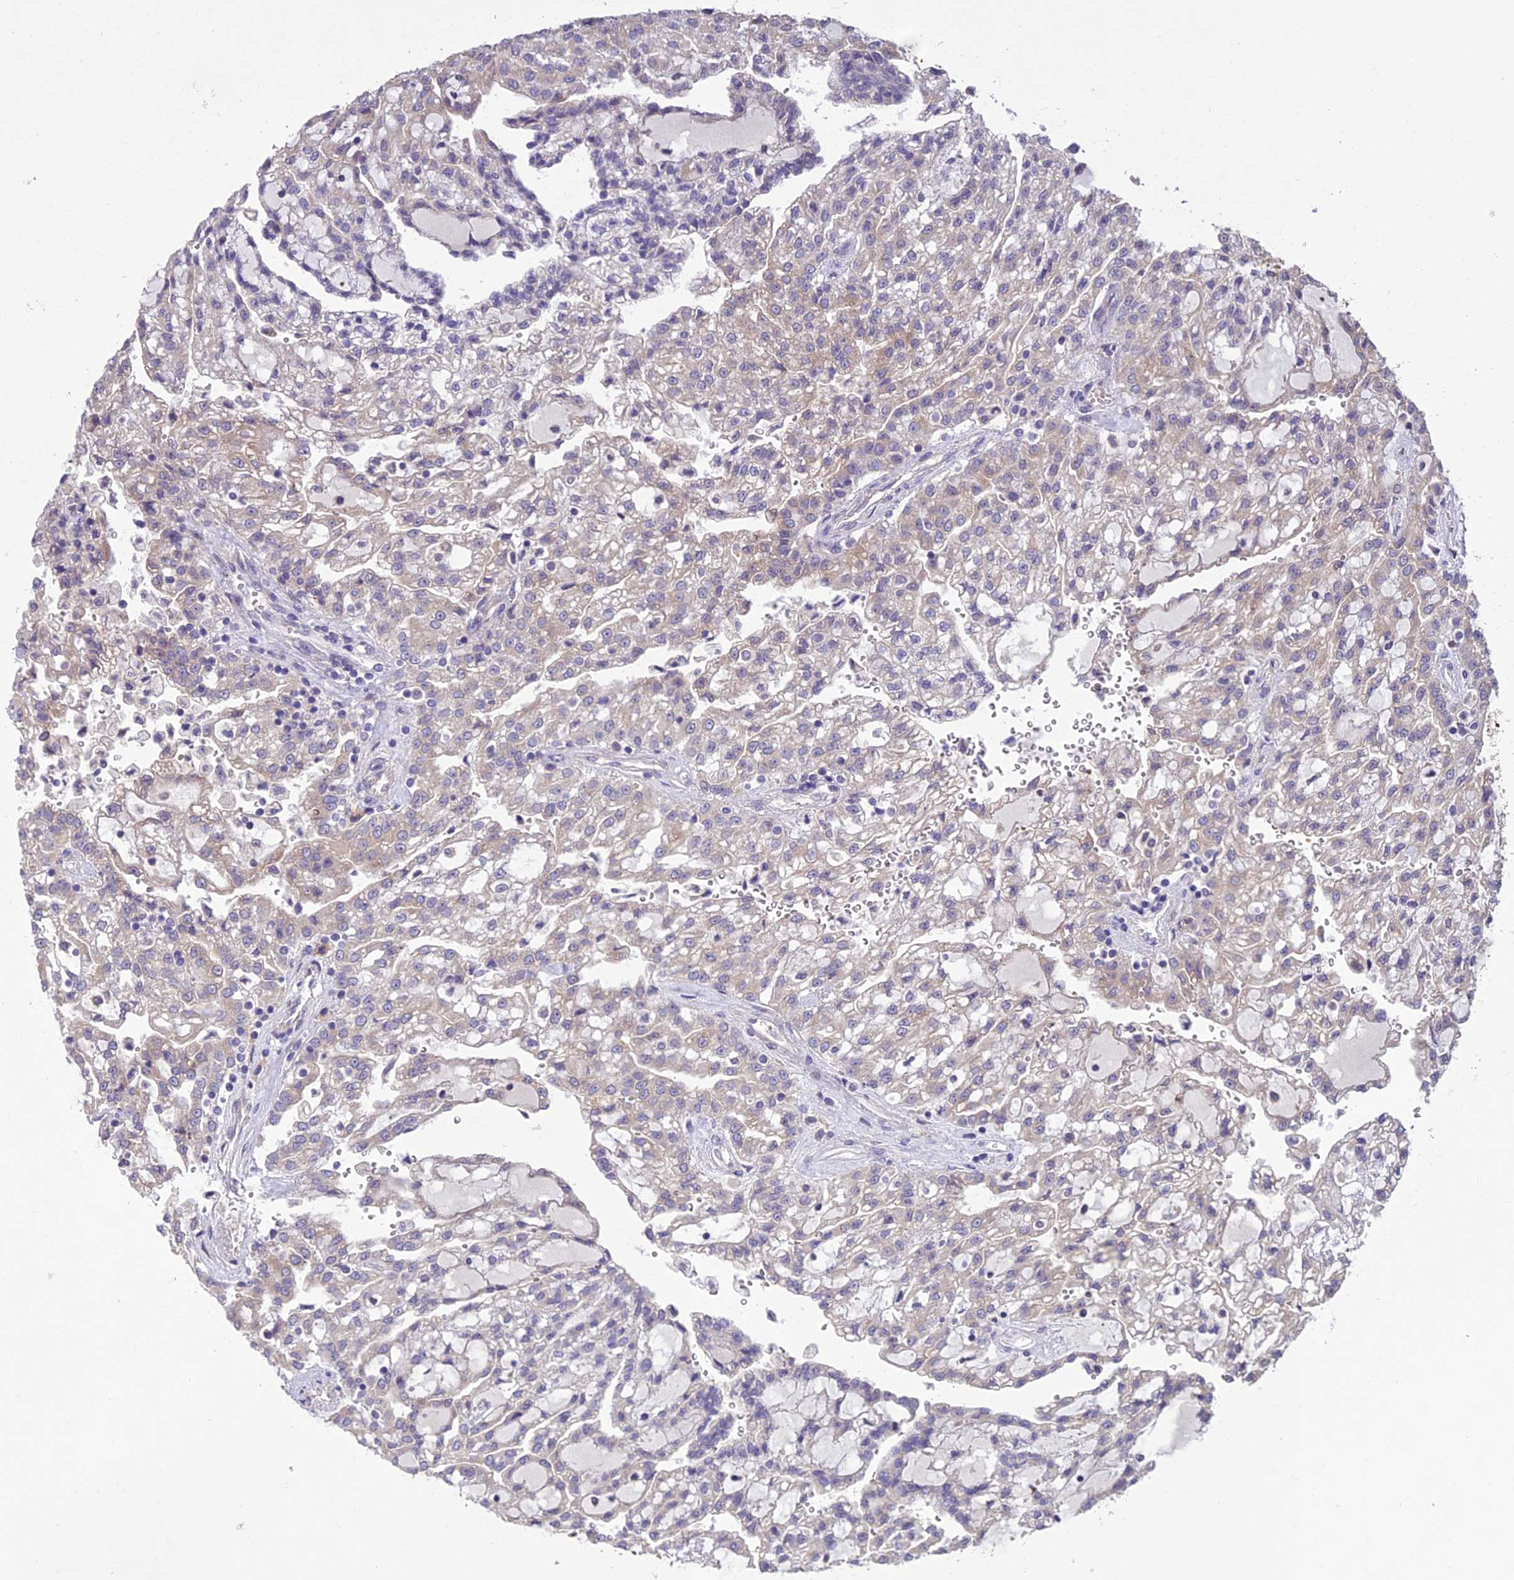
{"staining": {"intensity": "weak", "quantity": "<25%", "location": "cytoplasmic/membranous"}, "tissue": "renal cancer", "cell_type": "Tumor cells", "image_type": "cancer", "snomed": [{"axis": "morphology", "description": "Adenocarcinoma, NOS"}, {"axis": "topography", "description": "Kidney"}], "caption": "There is no significant expression in tumor cells of renal cancer.", "gene": "CENPL", "patient": {"sex": "male", "age": 63}}